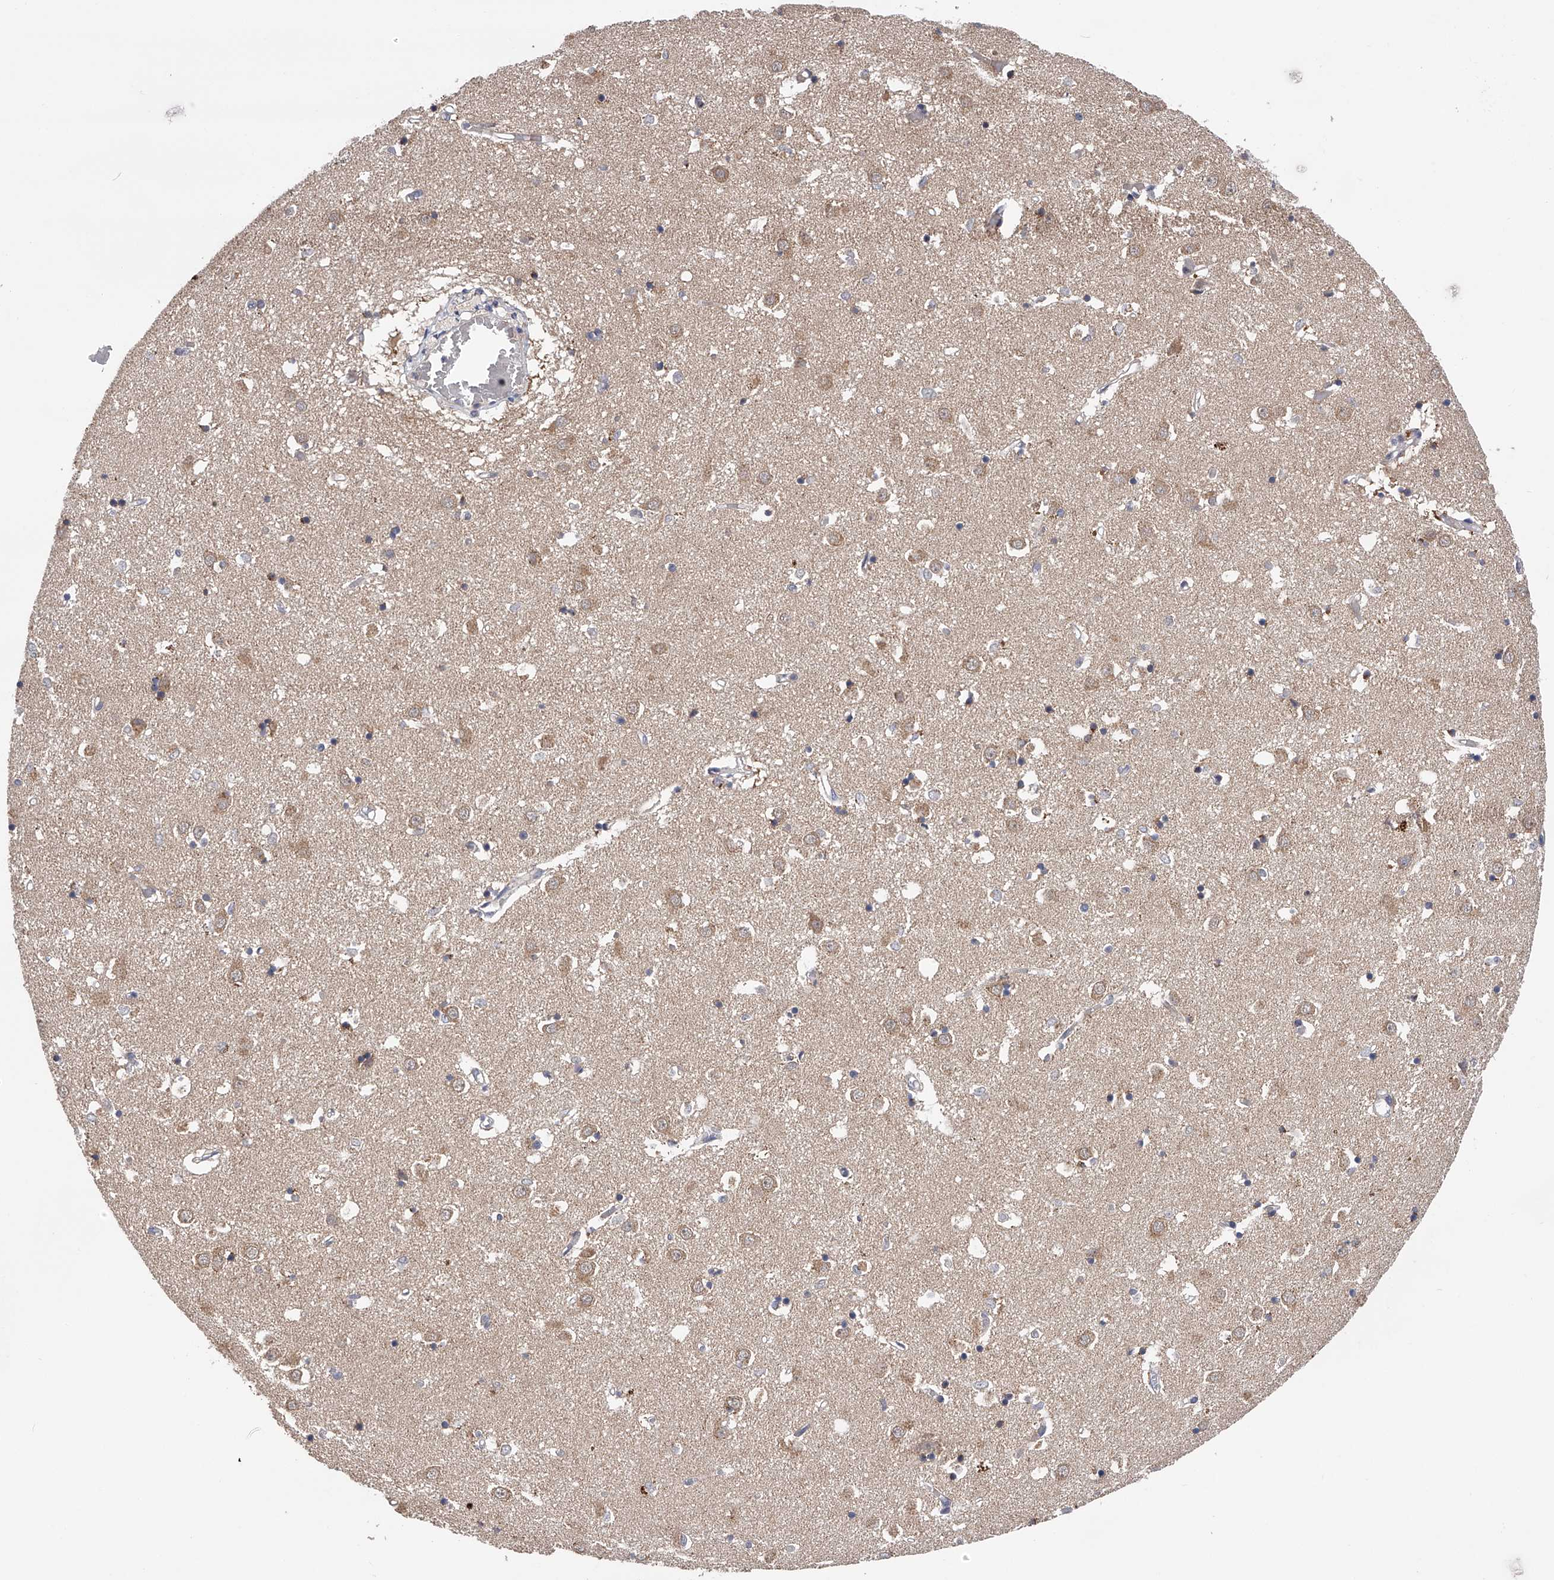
{"staining": {"intensity": "weak", "quantity": "<25%", "location": "cytoplasmic/membranous"}, "tissue": "caudate", "cell_type": "Glial cells", "image_type": "normal", "snomed": [{"axis": "morphology", "description": "Normal tissue, NOS"}, {"axis": "topography", "description": "Lateral ventricle wall"}], "caption": "IHC micrograph of benign caudate: human caudate stained with DAB displays no significant protein positivity in glial cells.", "gene": "SPOCK1", "patient": {"sex": "male", "age": 70}}